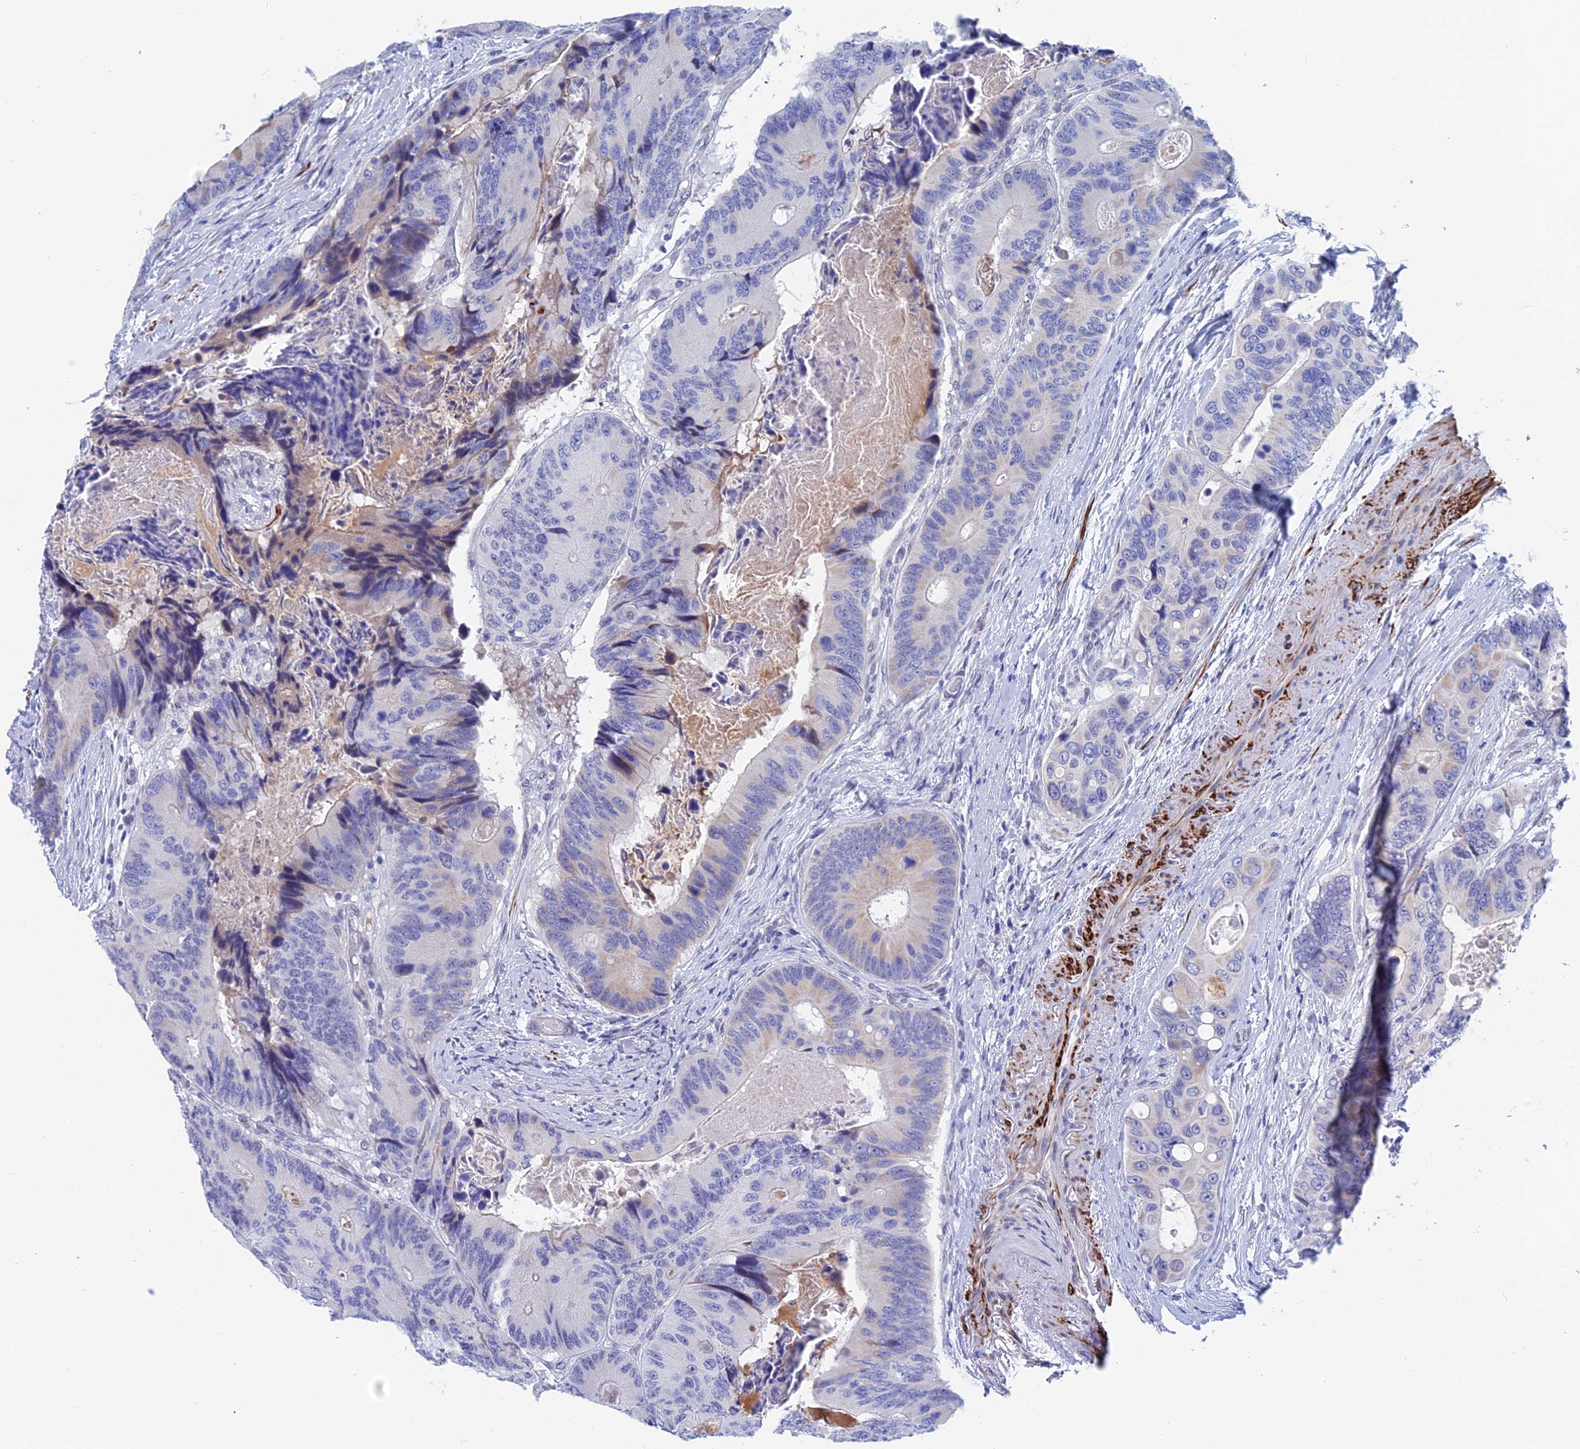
{"staining": {"intensity": "negative", "quantity": "none", "location": "none"}, "tissue": "colorectal cancer", "cell_type": "Tumor cells", "image_type": "cancer", "snomed": [{"axis": "morphology", "description": "Adenocarcinoma, NOS"}, {"axis": "topography", "description": "Colon"}], "caption": "Image shows no protein staining in tumor cells of colorectal cancer tissue. Nuclei are stained in blue.", "gene": "WDR83", "patient": {"sex": "male", "age": 84}}